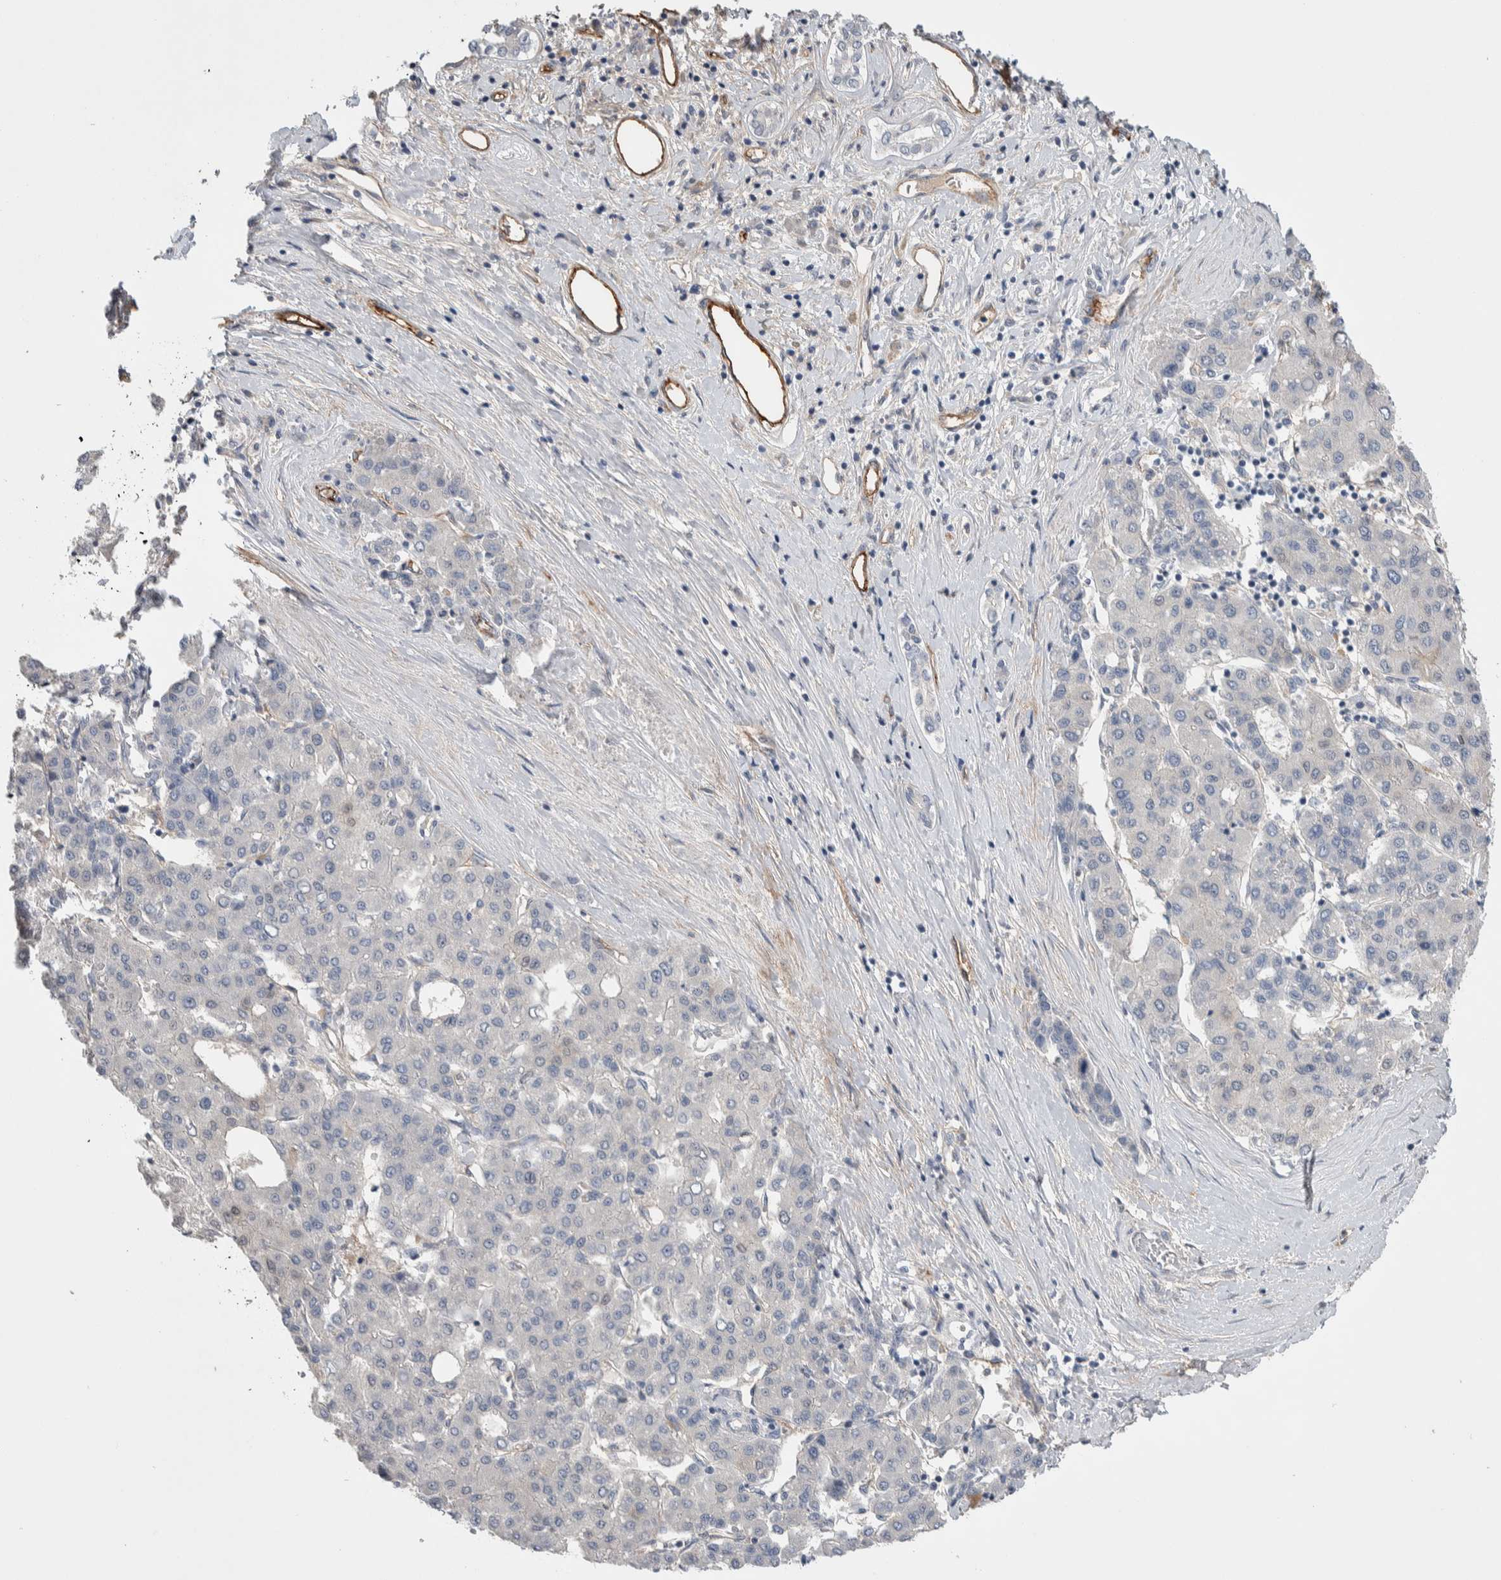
{"staining": {"intensity": "negative", "quantity": "none", "location": "none"}, "tissue": "liver cancer", "cell_type": "Tumor cells", "image_type": "cancer", "snomed": [{"axis": "morphology", "description": "Carcinoma, Hepatocellular, NOS"}, {"axis": "topography", "description": "Liver"}], "caption": "Immunohistochemistry micrograph of human liver hepatocellular carcinoma stained for a protein (brown), which reveals no staining in tumor cells.", "gene": "CEP131", "patient": {"sex": "male", "age": 65}}